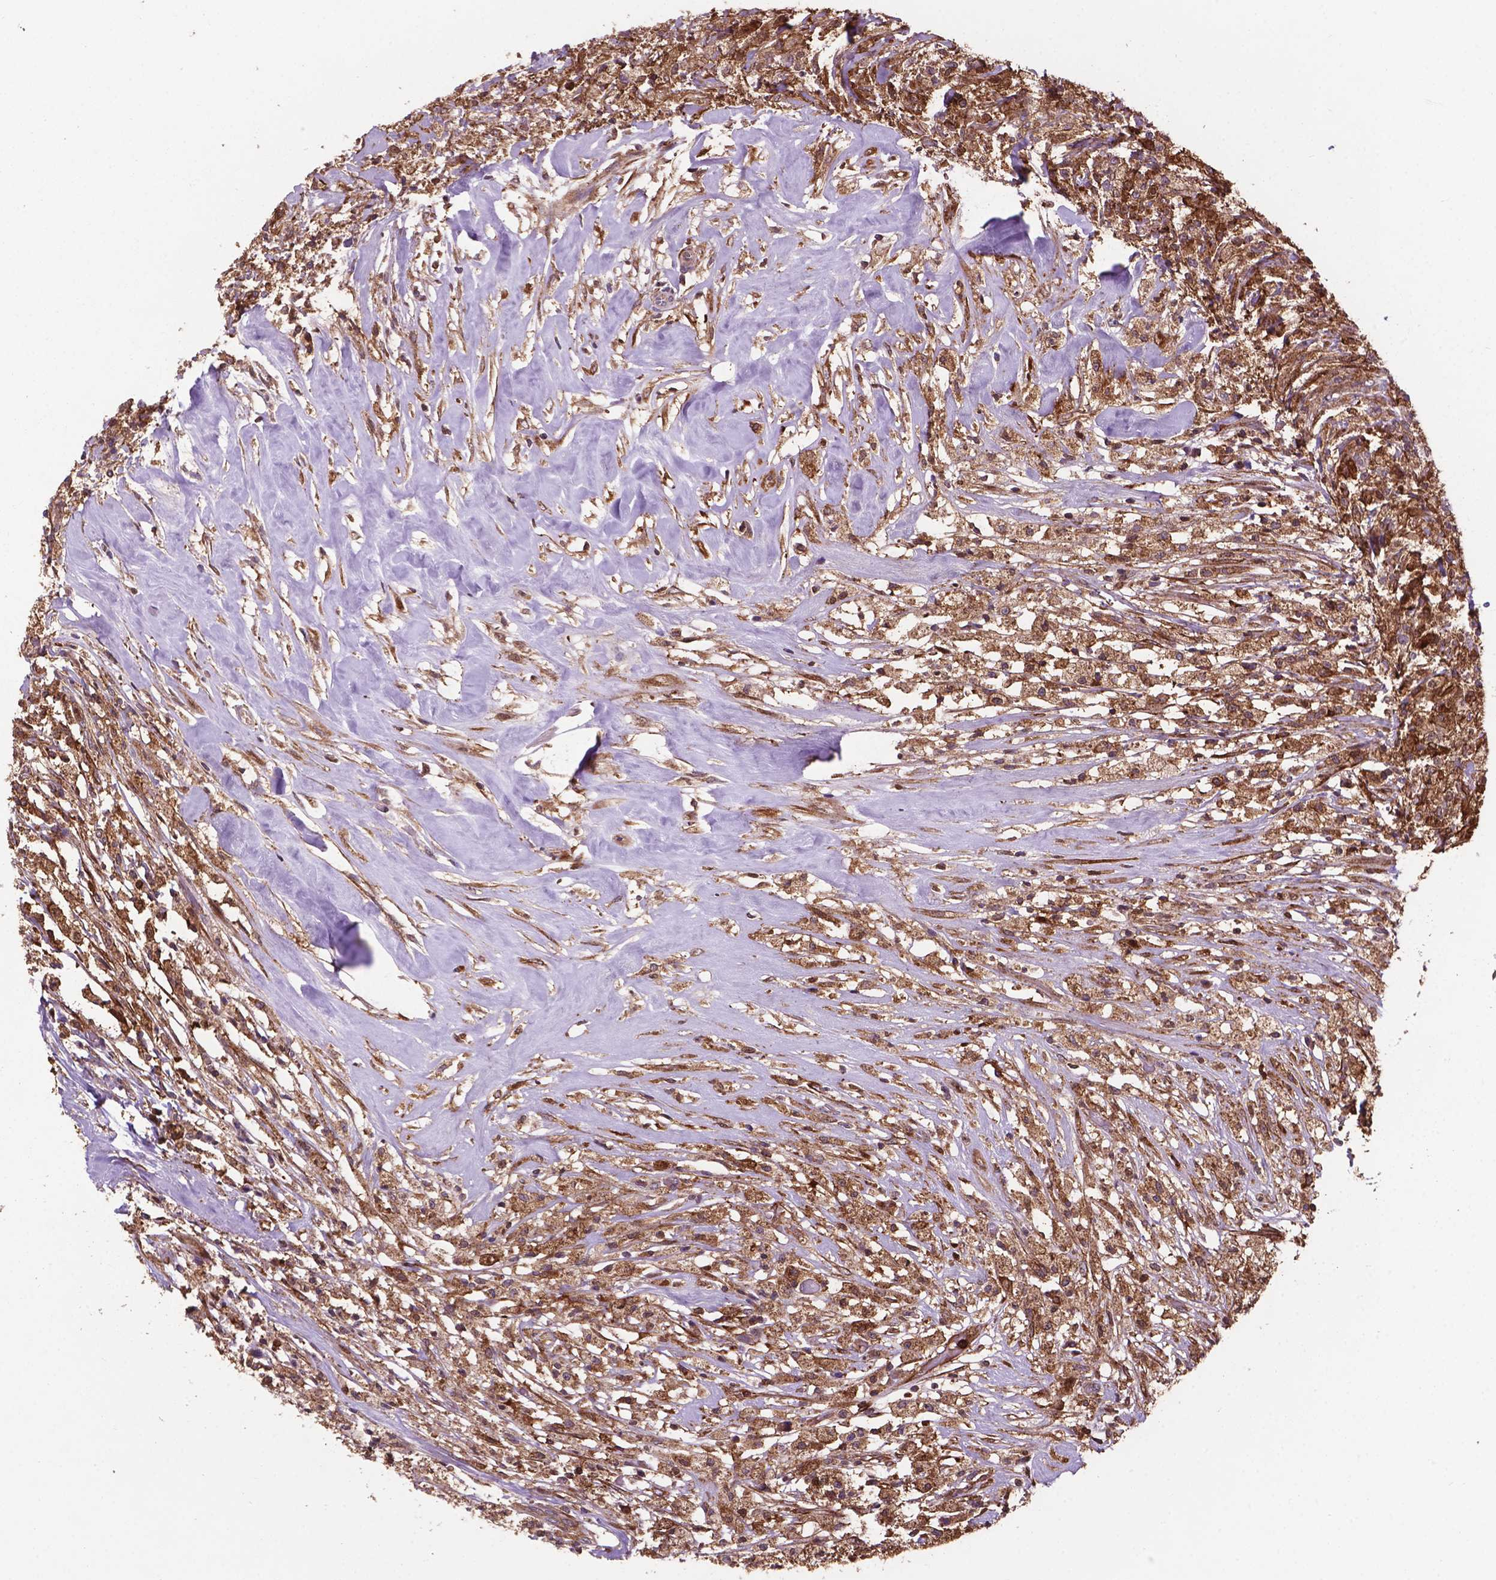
{"staining": {"intensity": "moderate", "quantity": ">75%", "location": "cytoplasmic/membranous"}, "tissue": "testis cancer", "cell_type": "Tumor cells", "image_type": "cancer", "snomed": [{"axis": "morphology", "description": "Necrosis, NOS"}, {"axis": "morphology", "description": "Carcinoma, Embryonal, NOS"}, {"axis": "topography", "description": "Testis"}], "caption": "The photomicrograph shows a brown stain indicating the presence of a protein in the cytoplasmic/membranous of tumor cells in embryonal carcinoma (testis).", "gene": "SMAD3", "patient": {"sex": "male", "age": 19}}